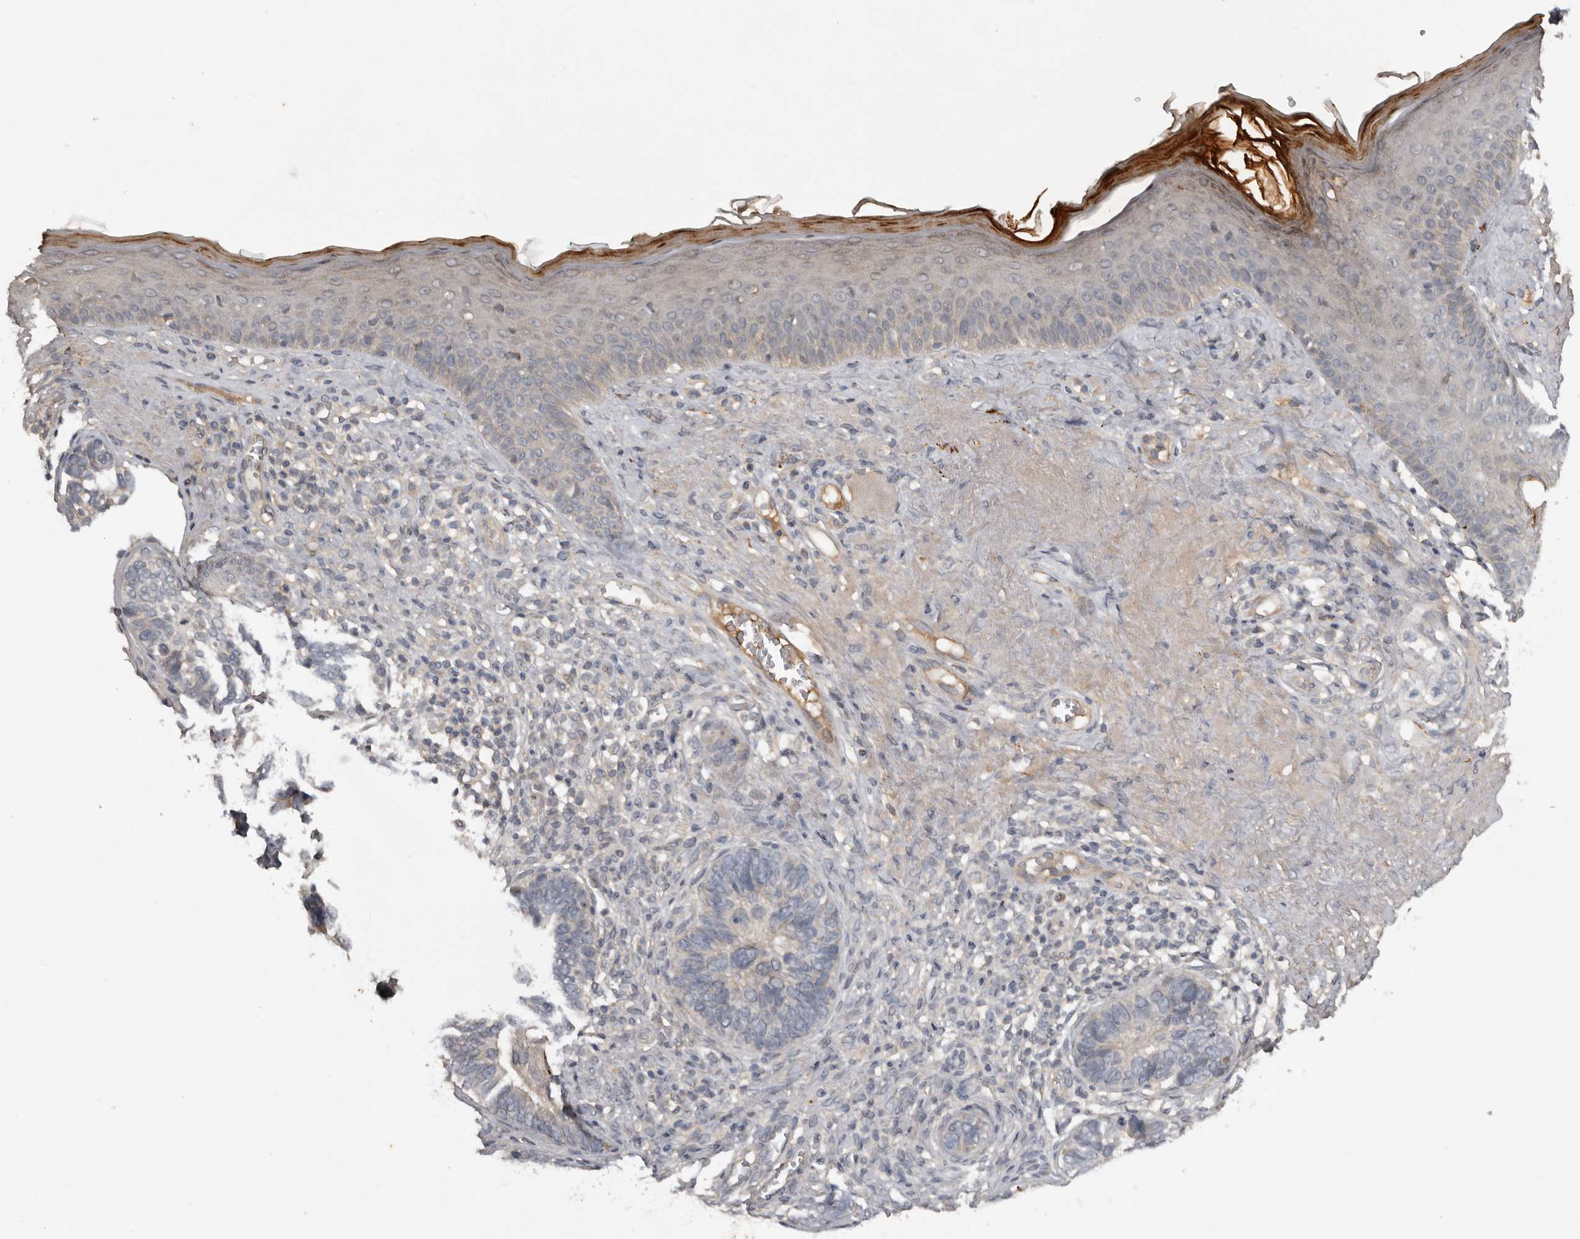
{"staining": {"intensity": "negative", "quantity": "none", "location": "none"}, "tissue": "skin cancer", "cell_type": "Tumor cells", "image_type": "cancer", "snomed": [{"axis": "morphology", "description": "Basal cell carcinoma"}, {"axis": "topography", "description": "Skin"}], "caption": "A micrograph of human basal cell carcinoma (skin) is negative for staining in tumor cells.", "gene": "NMUR1", "patient": {"sex": "male", "age": 62}}